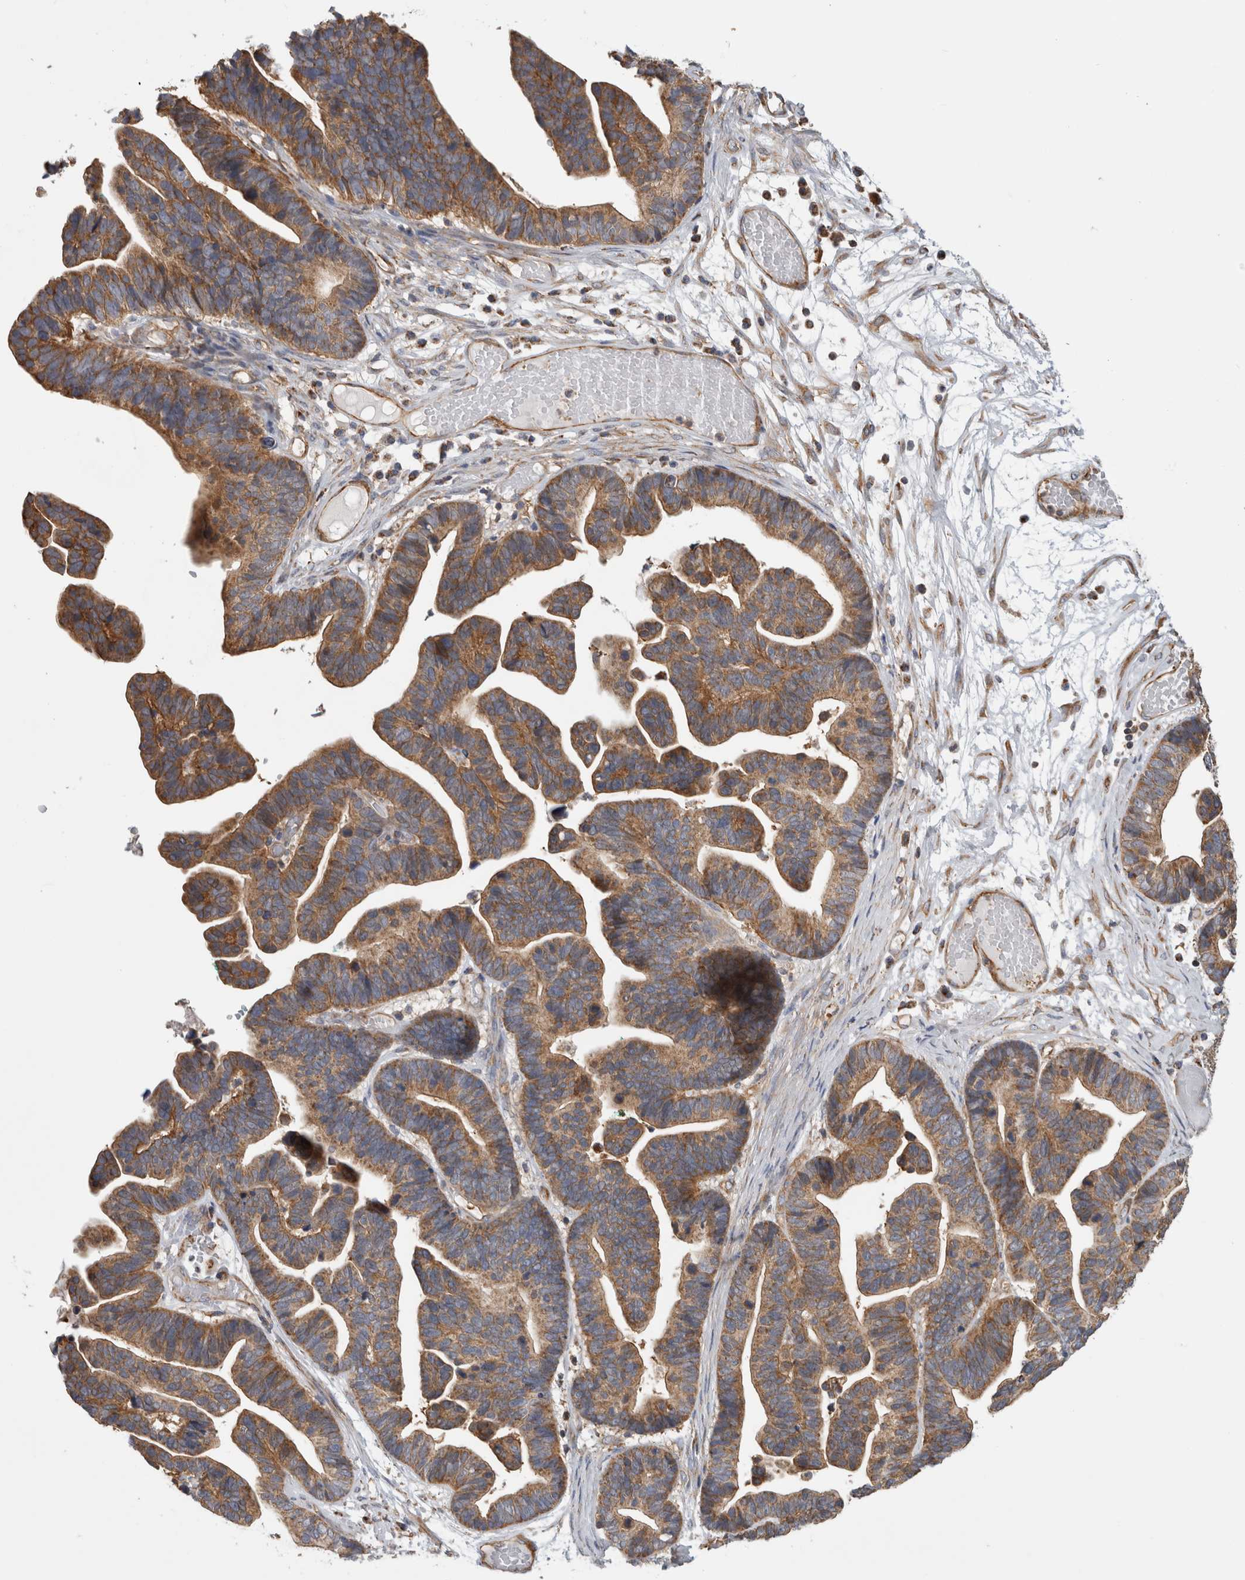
{"staining": {"intensity": "moderate", "quantity": ">75%", "location": "cytoplasmic/membranous"}, "tissue": "ovarian cancer", "cell_type": "Tumor cells", "image_type": "cancer", "snomed": [{"axis": "morphology", "description": "Cystadenocarcinoma, serous, NOS"}, {"axis": "topography", "description": "Ovary"}], "caption": "Immunohistochemical staining of human serous cystadenocarcinoma (ovarian) demonstrates medium levels of moderate cytoplasmic/membranous protein positivity in about >75% of tumor cells.", "gene": "SFXN2", "patient": {"sex": "female", "age": 56}}